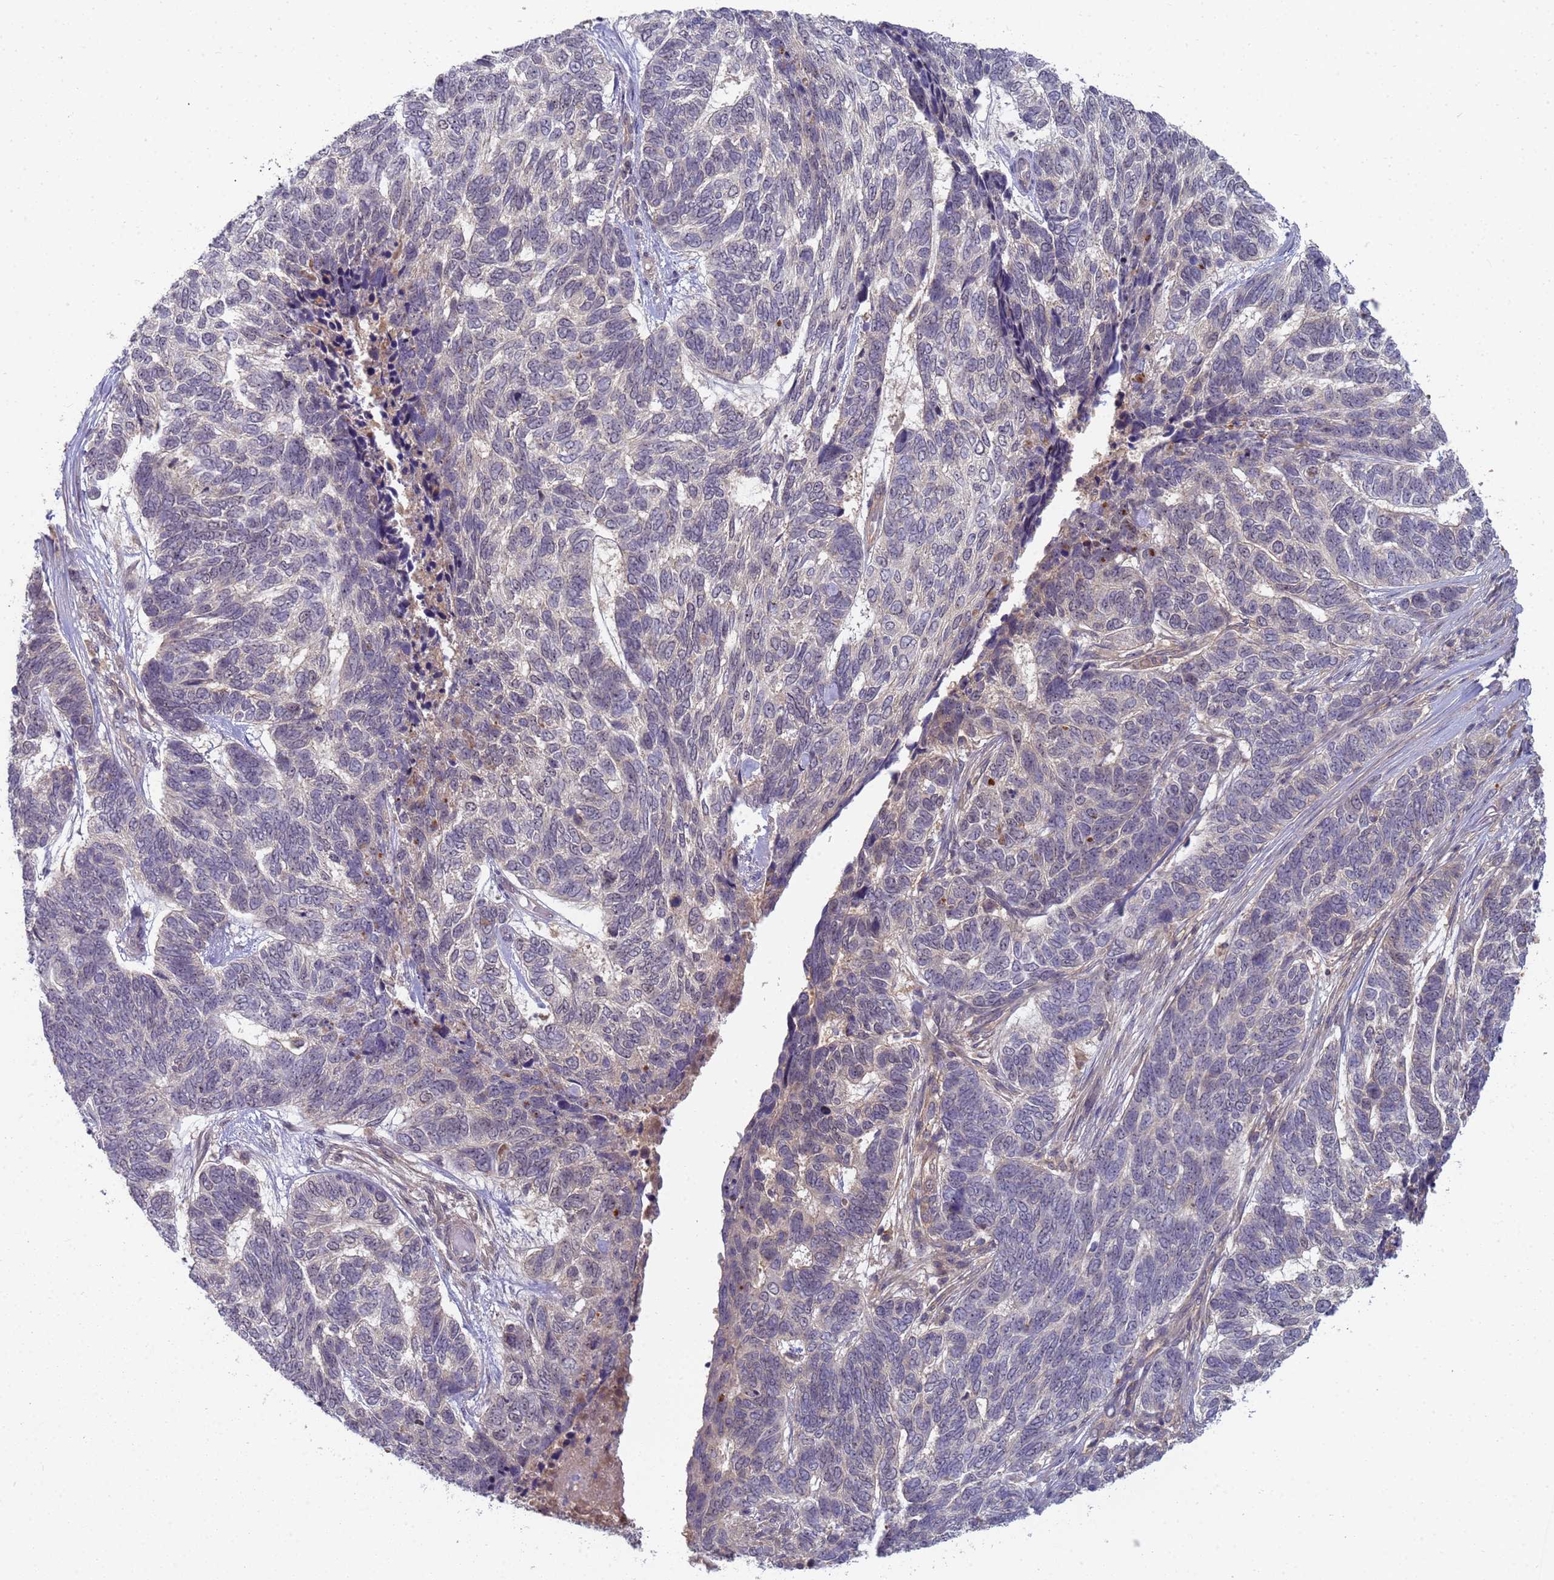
{"staining": {"intensity": "weak", "quantity": "<25%", "location": "cytoplasmic/membranous"}, "tissue": "skin cancer", "cell_type": "Tumor cells", "image_type": "cancer", "snomed": [{"axis": "morphology", "description": "Basal cell carcinoma"}, {"axis": "topography", "description": "Skin"}], "caption": "Basal cell carcinoma (skin) was stained to show a protein in brown. There is no significant expression in tumor cells.", "gene": "SHARPIN", "patient": {"sex": "female", "age": 65}}